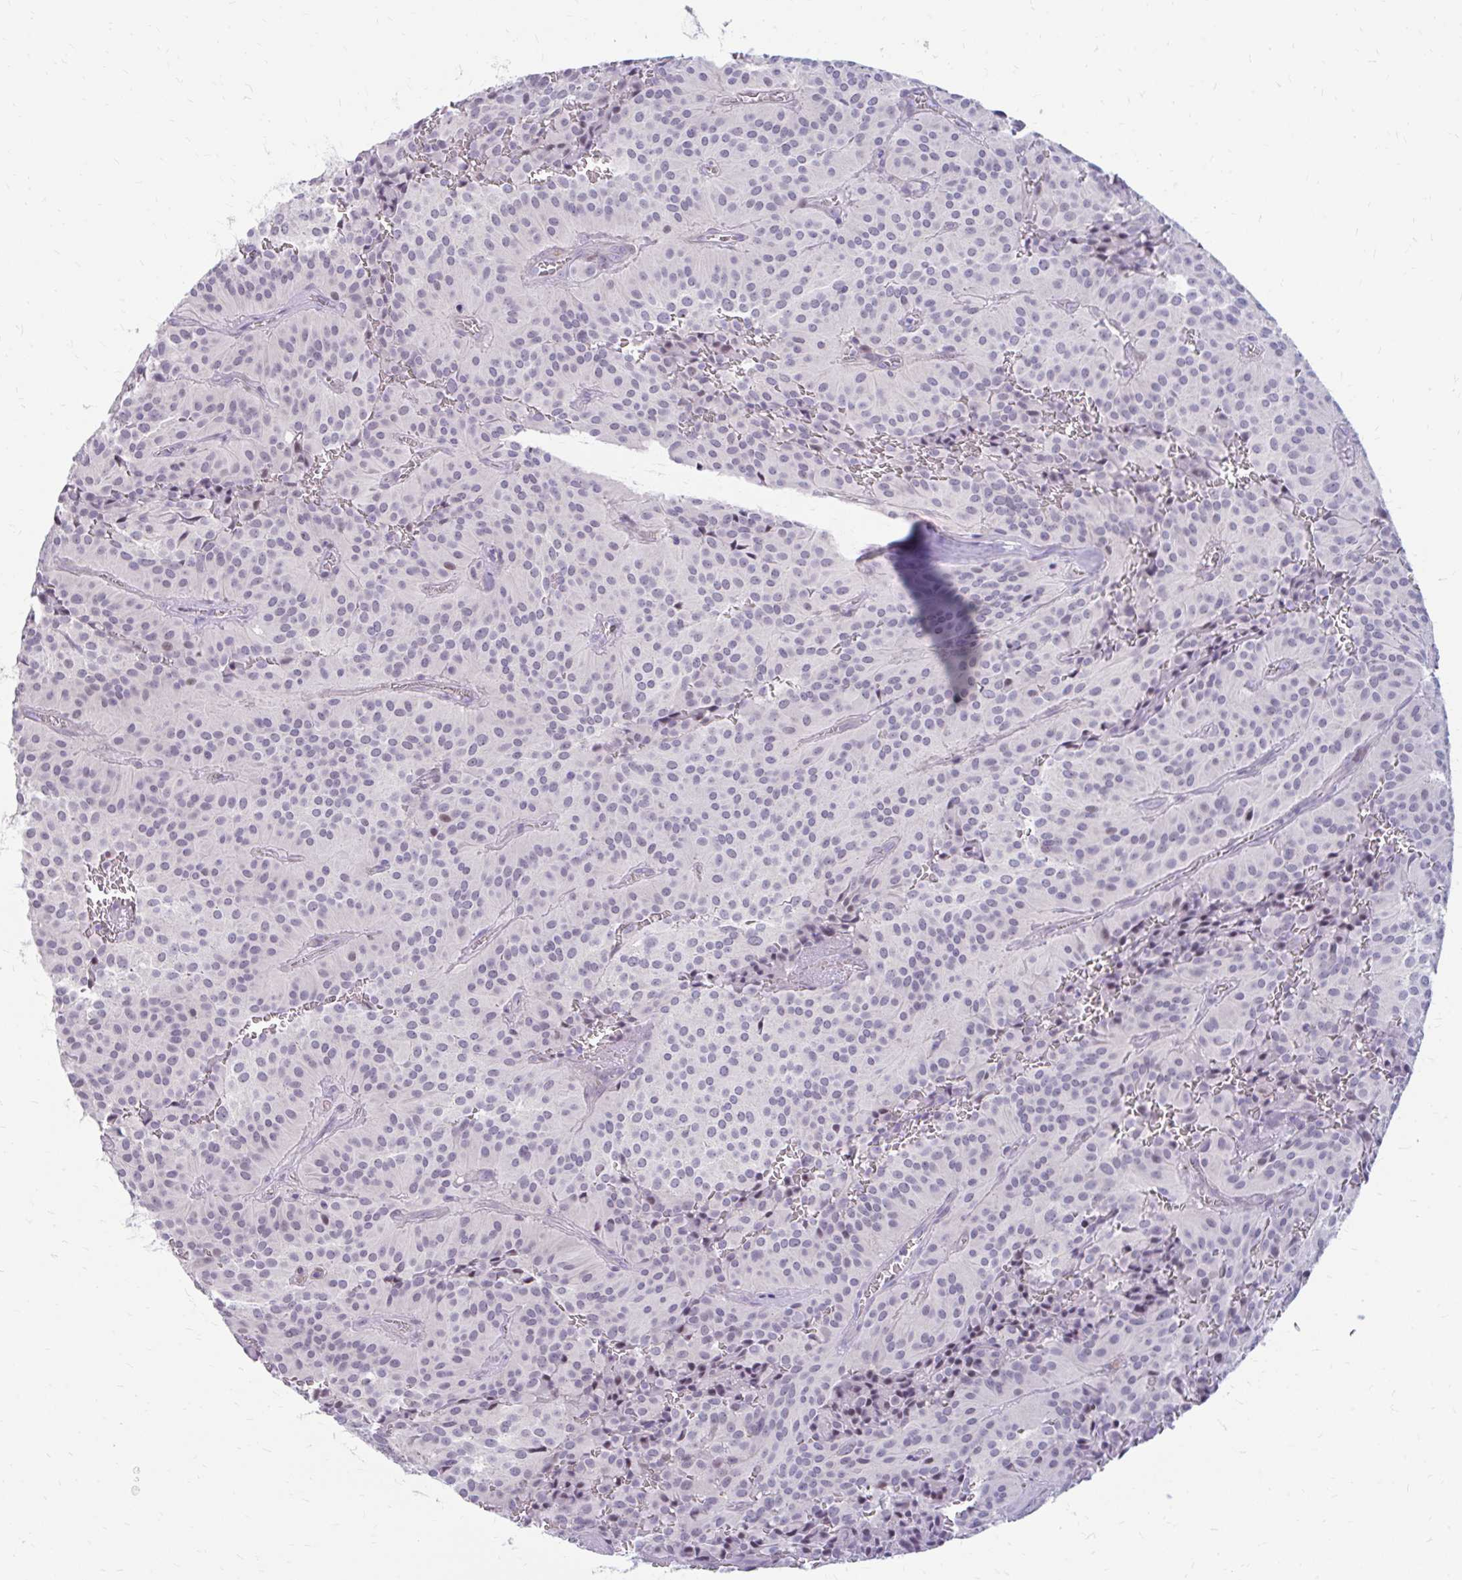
{"staining": {"intensity": "negative", "quantity": "none", "location": "none"}, "tissue": "glioma", "cell_type": "Tumor cells", "image_type": "cancer", "snomed": [{"axis": "morphology", "description": "Glioma, malignant, Low grade"}, {"axis": "topography", "description": "Brain"}], "caption": "This is a image of IHC staining of glioma, which shows no expression in tumor cells.", "gene": "RGS16", "patient": {"sex": "male", "age": 42}}